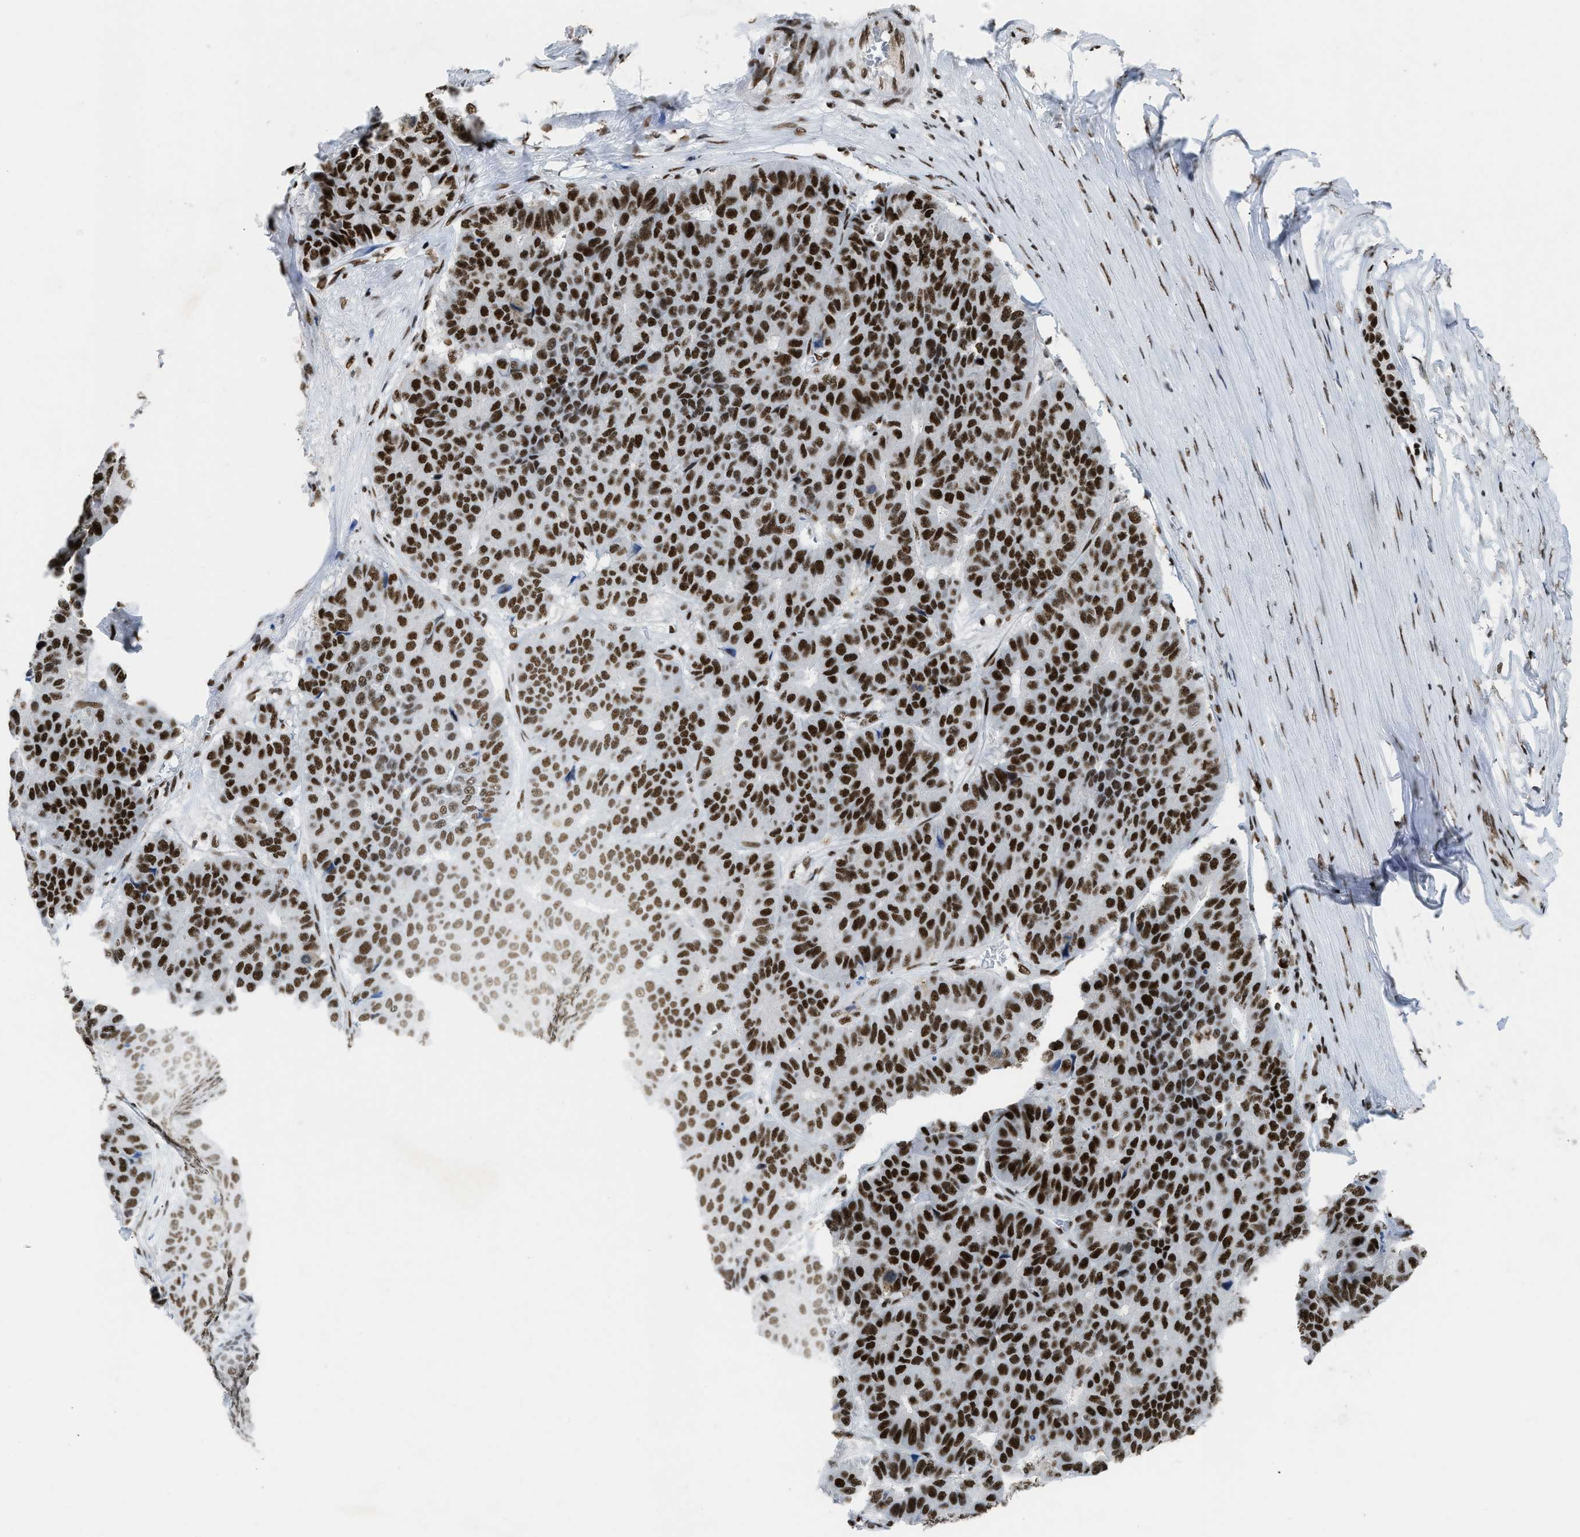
{"staining": {"intensity": "strong", "quantity": ">75%", "location": "nuclear"}, "tissue": "pancreatic cancer", "cell_type": "Tumor cells", "image_type": "cancer", "snomed": [{"axis": "morphology", "description": "Adenocarcinoma, NOS"}, {"axis": "topography", "description": "Pancreas"}], "caption": "Strong nuclear protein expression is identified in about >75% of tumor cells in pancreatic cancer (adenocarcinoma). (Brightfield microscopy of DAB IHC at high magnification).", "gene": "SCAF4", "patient": {"sex": "male", "age": 50}}